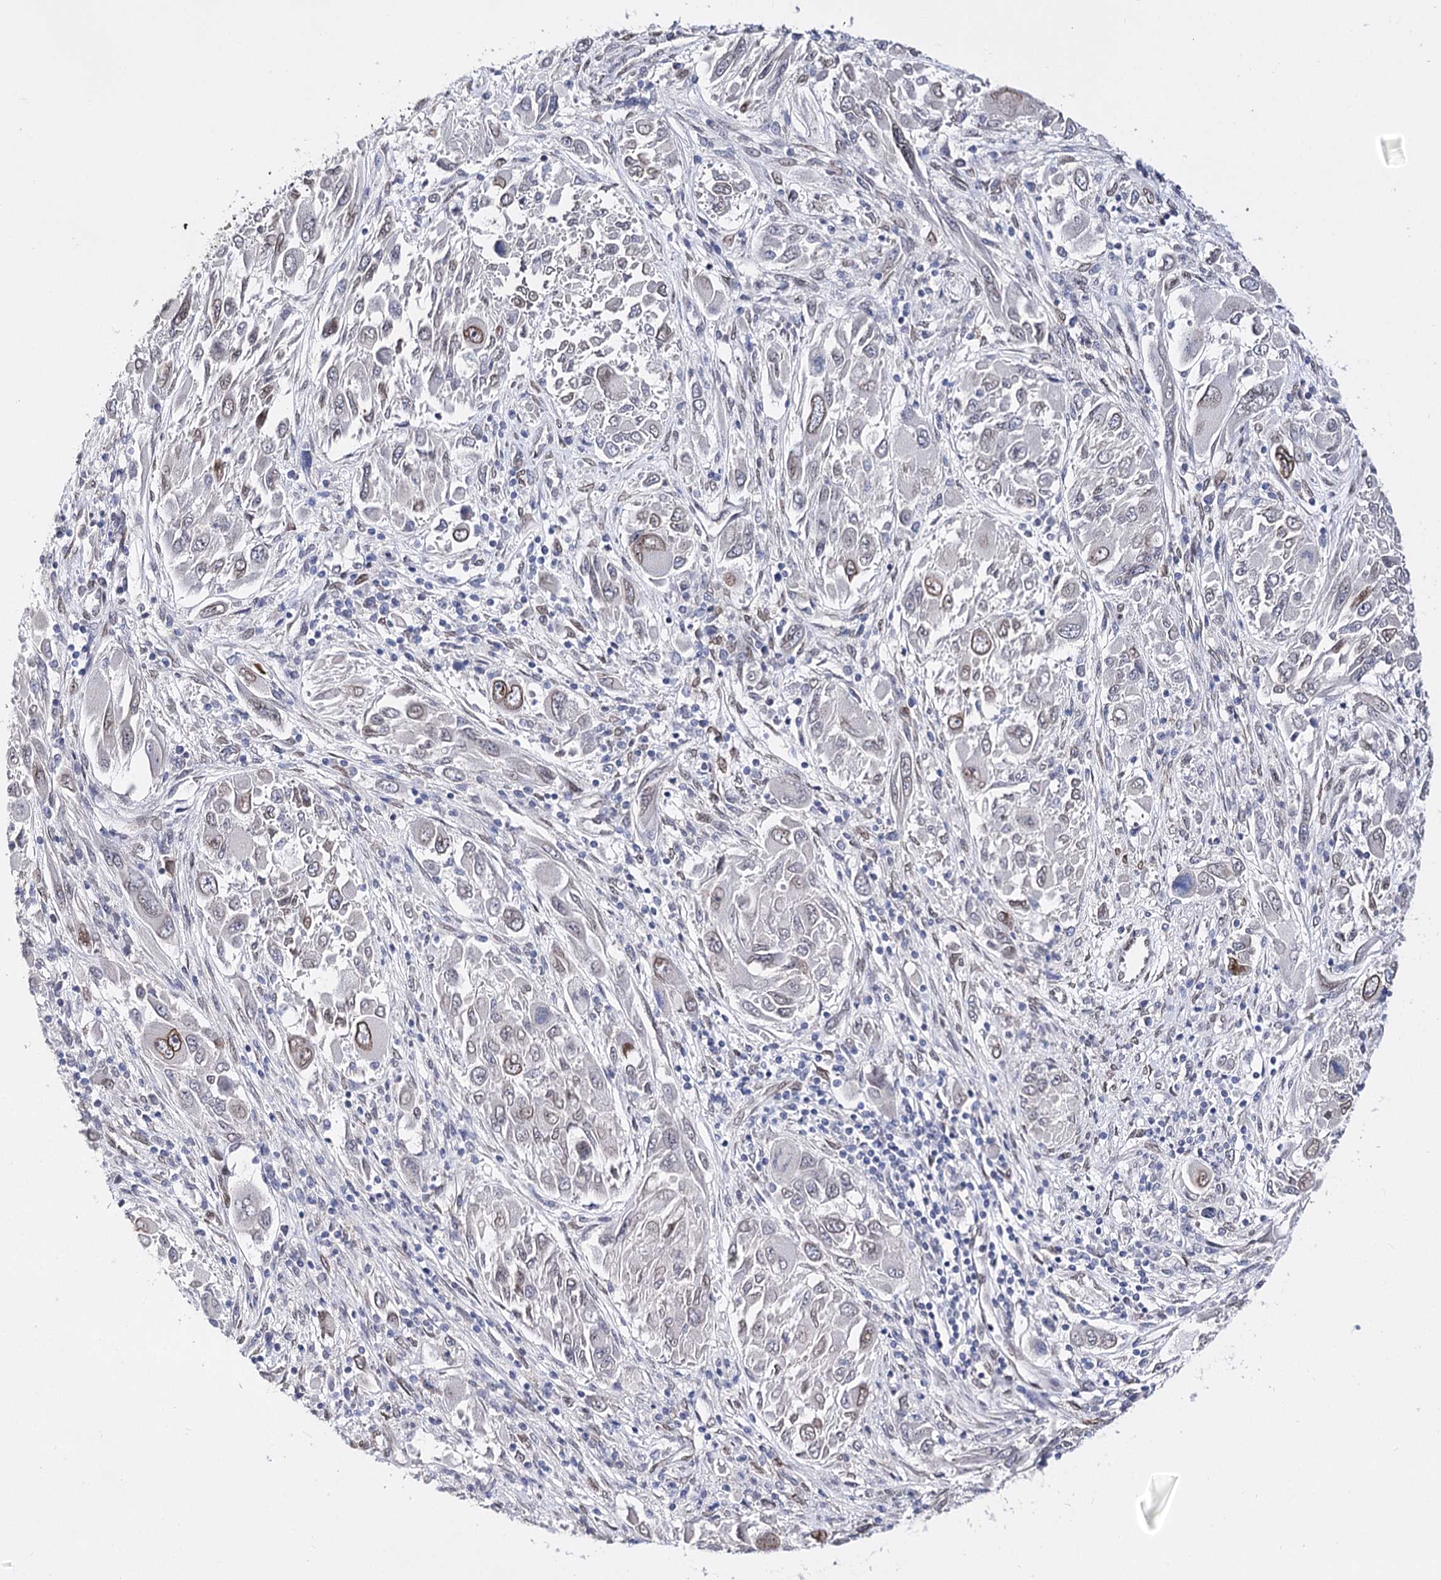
{"staining": {"intensity": "moderate", "quantity": "<25%", "location": "cytoplasmic/membranous,nuclear"}, "tissue": "melanoma", "cell_type": "Tumor cells", "image_type": "cancer", "snomed": [{"axis": "morphology", "description": "Malignant melanoma, NOS"}, {"axis": "topography", "description": "Skin"}], "caption": "Approximately <25% of tumor cells in human melanoma demonstrate moderate cytoplasmic/membranous and nuclear protein positivity as visualized by brown immunohistochemical staining.", "gene": "TMEM201", "patient": {"sex": "female", "age": 91}}